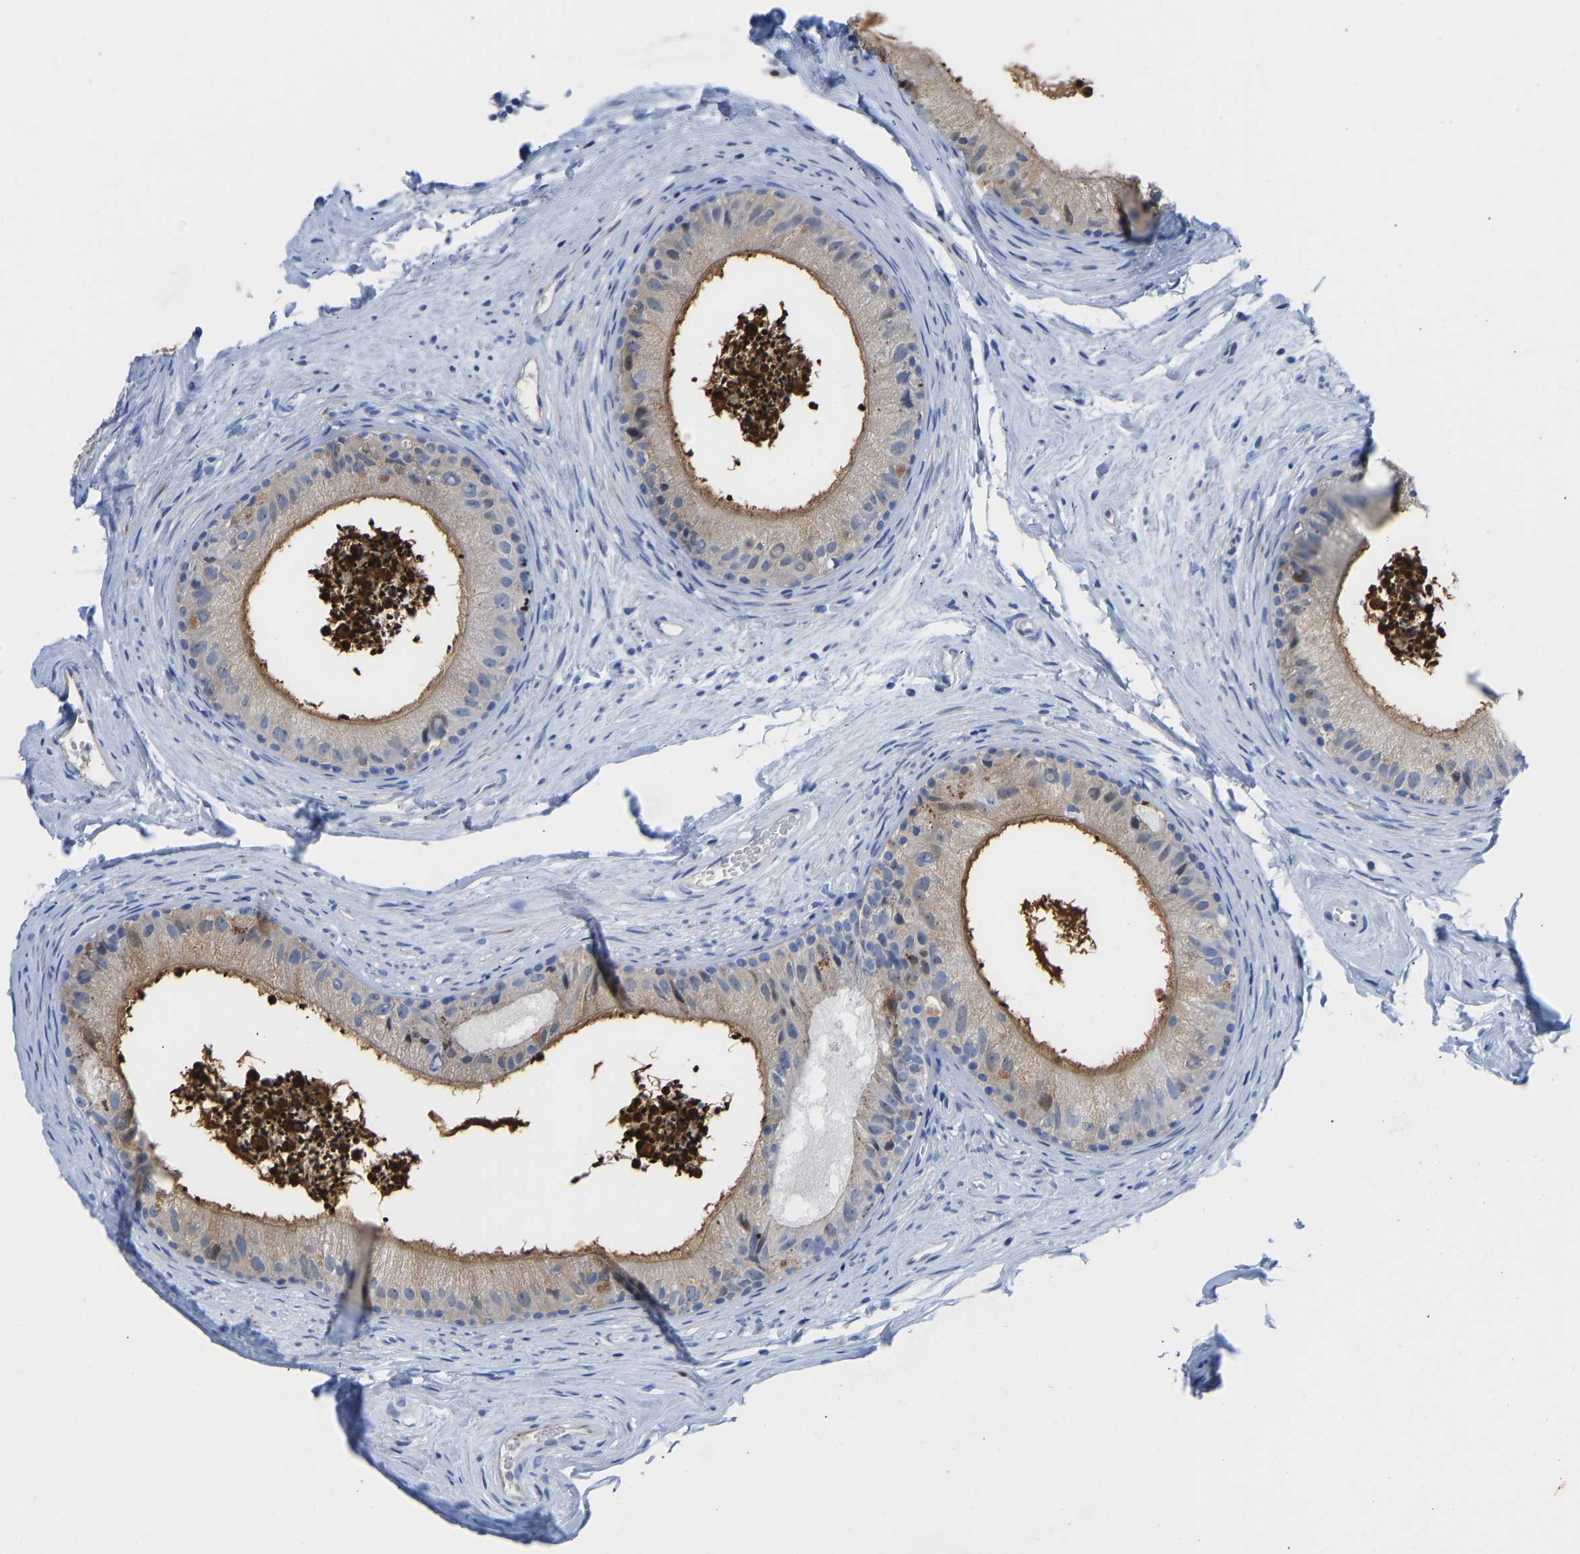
{"staining": {"intensity": "weak", "quantity": "<25%", "location": "cytoplasmic/membranous"}, "tissue": "epididymis", "cell_type": "Glandular cells", "image_type": "normal", "snomed": [{"axis": "morphology", "description": "Normal tissue, NOS"}, {"axis": "topography", "description": "Epididymis"}], "caption": "Immunohistochemistry (IHC) of benign epididymis exhibits no staining in glandular cells.", "gene": "NKAIN3", "patient": {"sex": "male", "age": 56}}